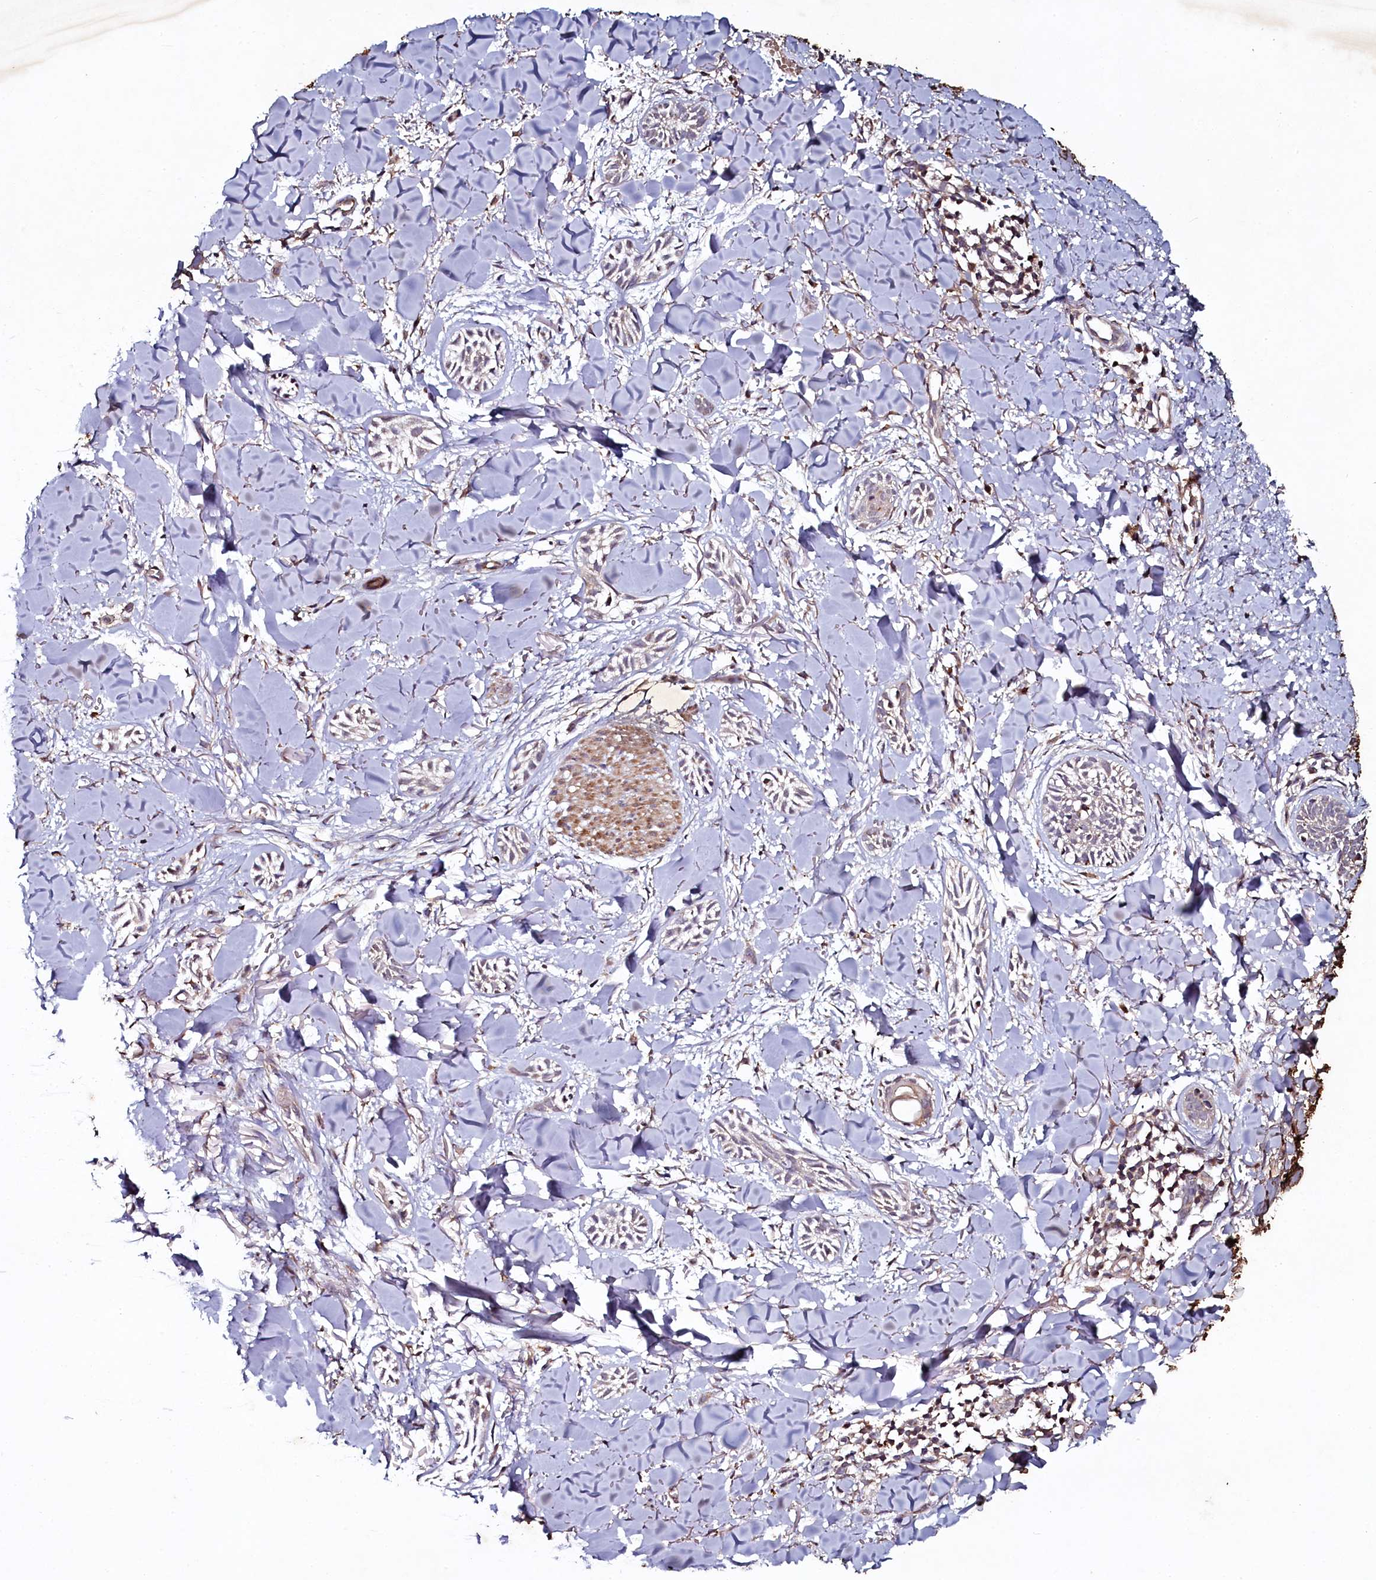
{"staining": {"intensity": "weak", "quantity": "25%-75%", "location": "cytoplasmic/membranous"}, "tissue": "skin cancer", "cell_type": "Tumor cells", "image_type": "cancer", "snomed": [{"axis": "morphology", "description": "Basal cell carcinoma"}, {"axis": "topography", "description": "Skin"}], "caption": "Skin cancer (basal cell carcinoma) was stained to show a protein in brown. There is low levels of weak cytoplasmic/membranous expression in about 25%-75% of tumor cells.", "gene": "SEC24C", "patient": {"sex": "female", "age": 59}}